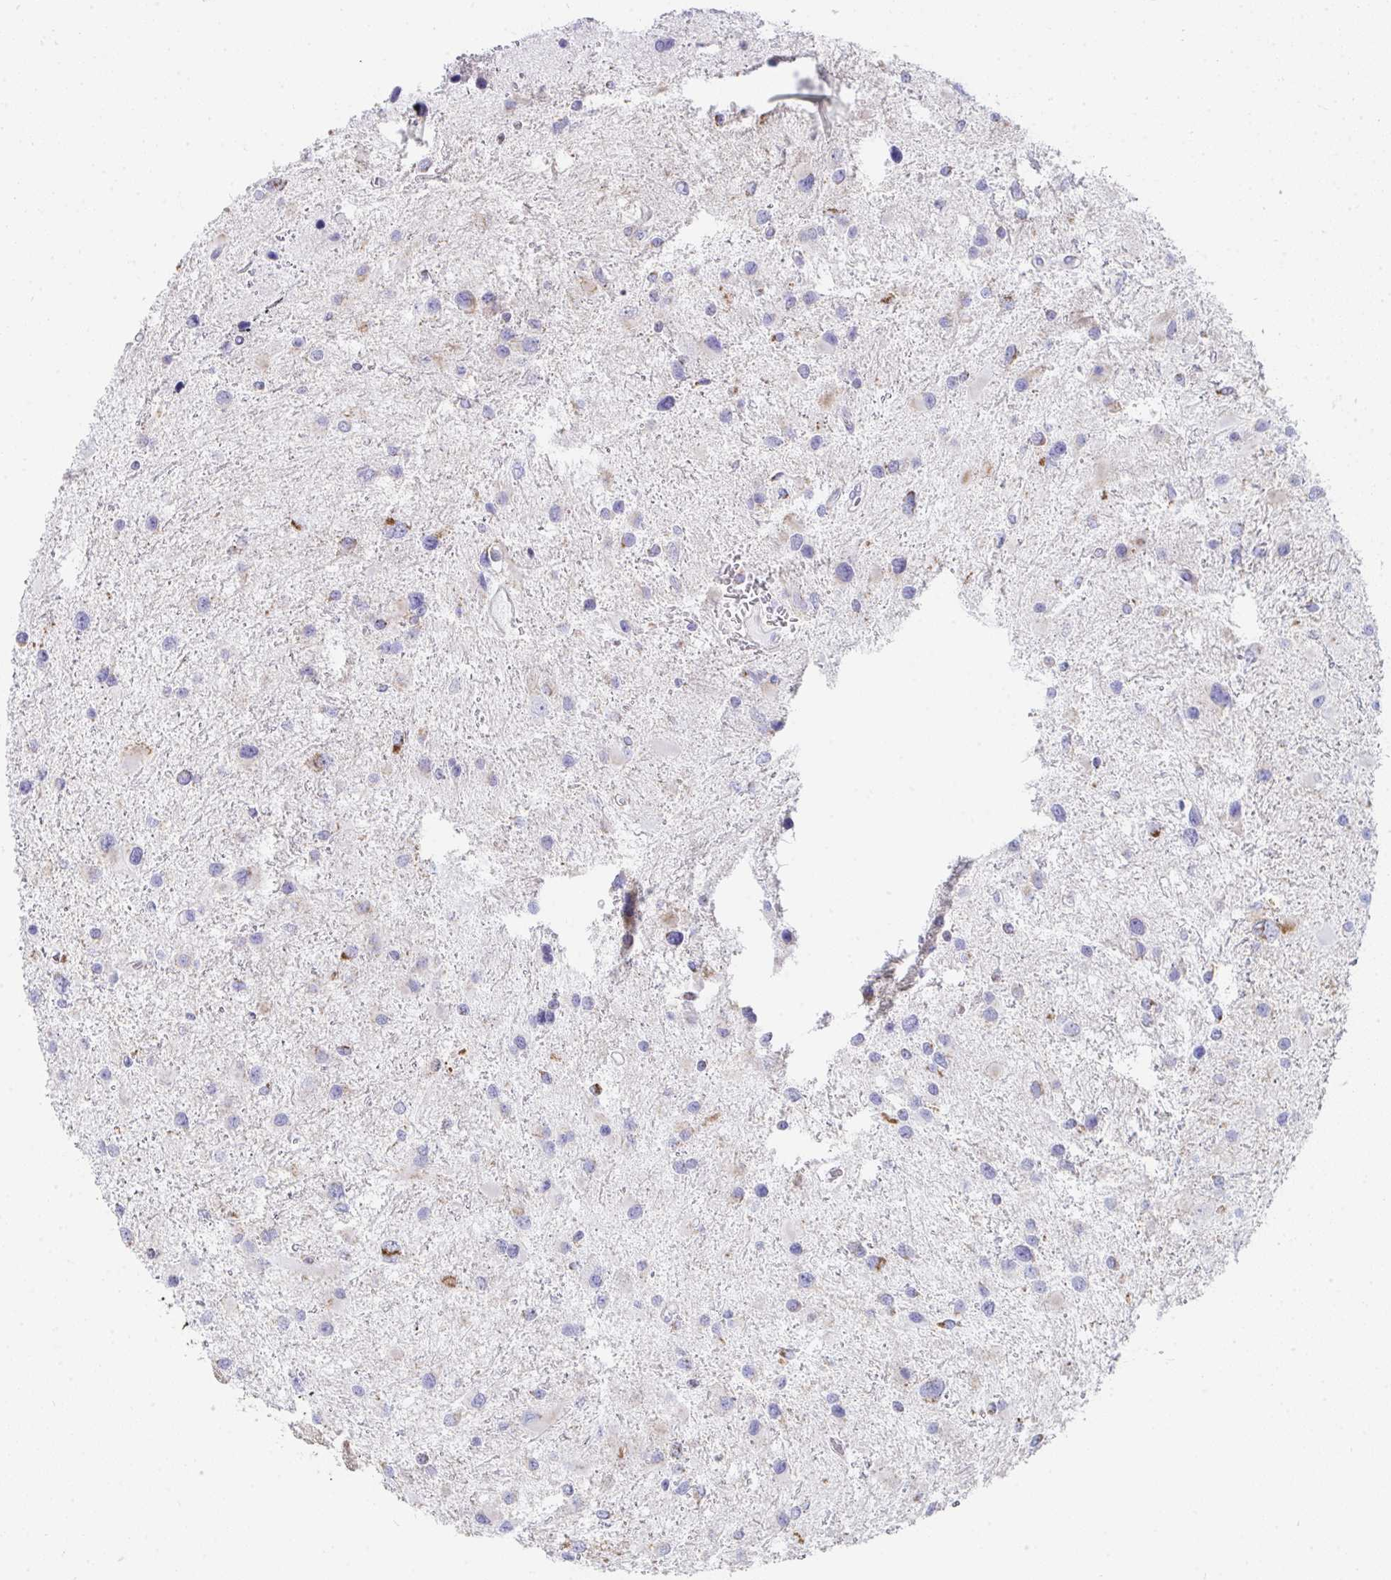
{"staining": {"intensity": "strong", "quantity": "<25%", "location": "cytoplasmic/membranous"}, "tissue": "glioma", "cell_type": "Tumor cells", "image_type": "cancer", "snomed": [{"axis": "morphology", "description": "Glioma, malignant, Low grade"}, {"axis": "topography", "description": "Brain"}], "caption": "This is an image of immunohistochemistry staining of malignant glioma (low-grade), which shows strong expression in the cytoplasmic/membranous of tumor cells.", "gene": "AIFM1", "patient": {"sex": "female", "age": 32}}